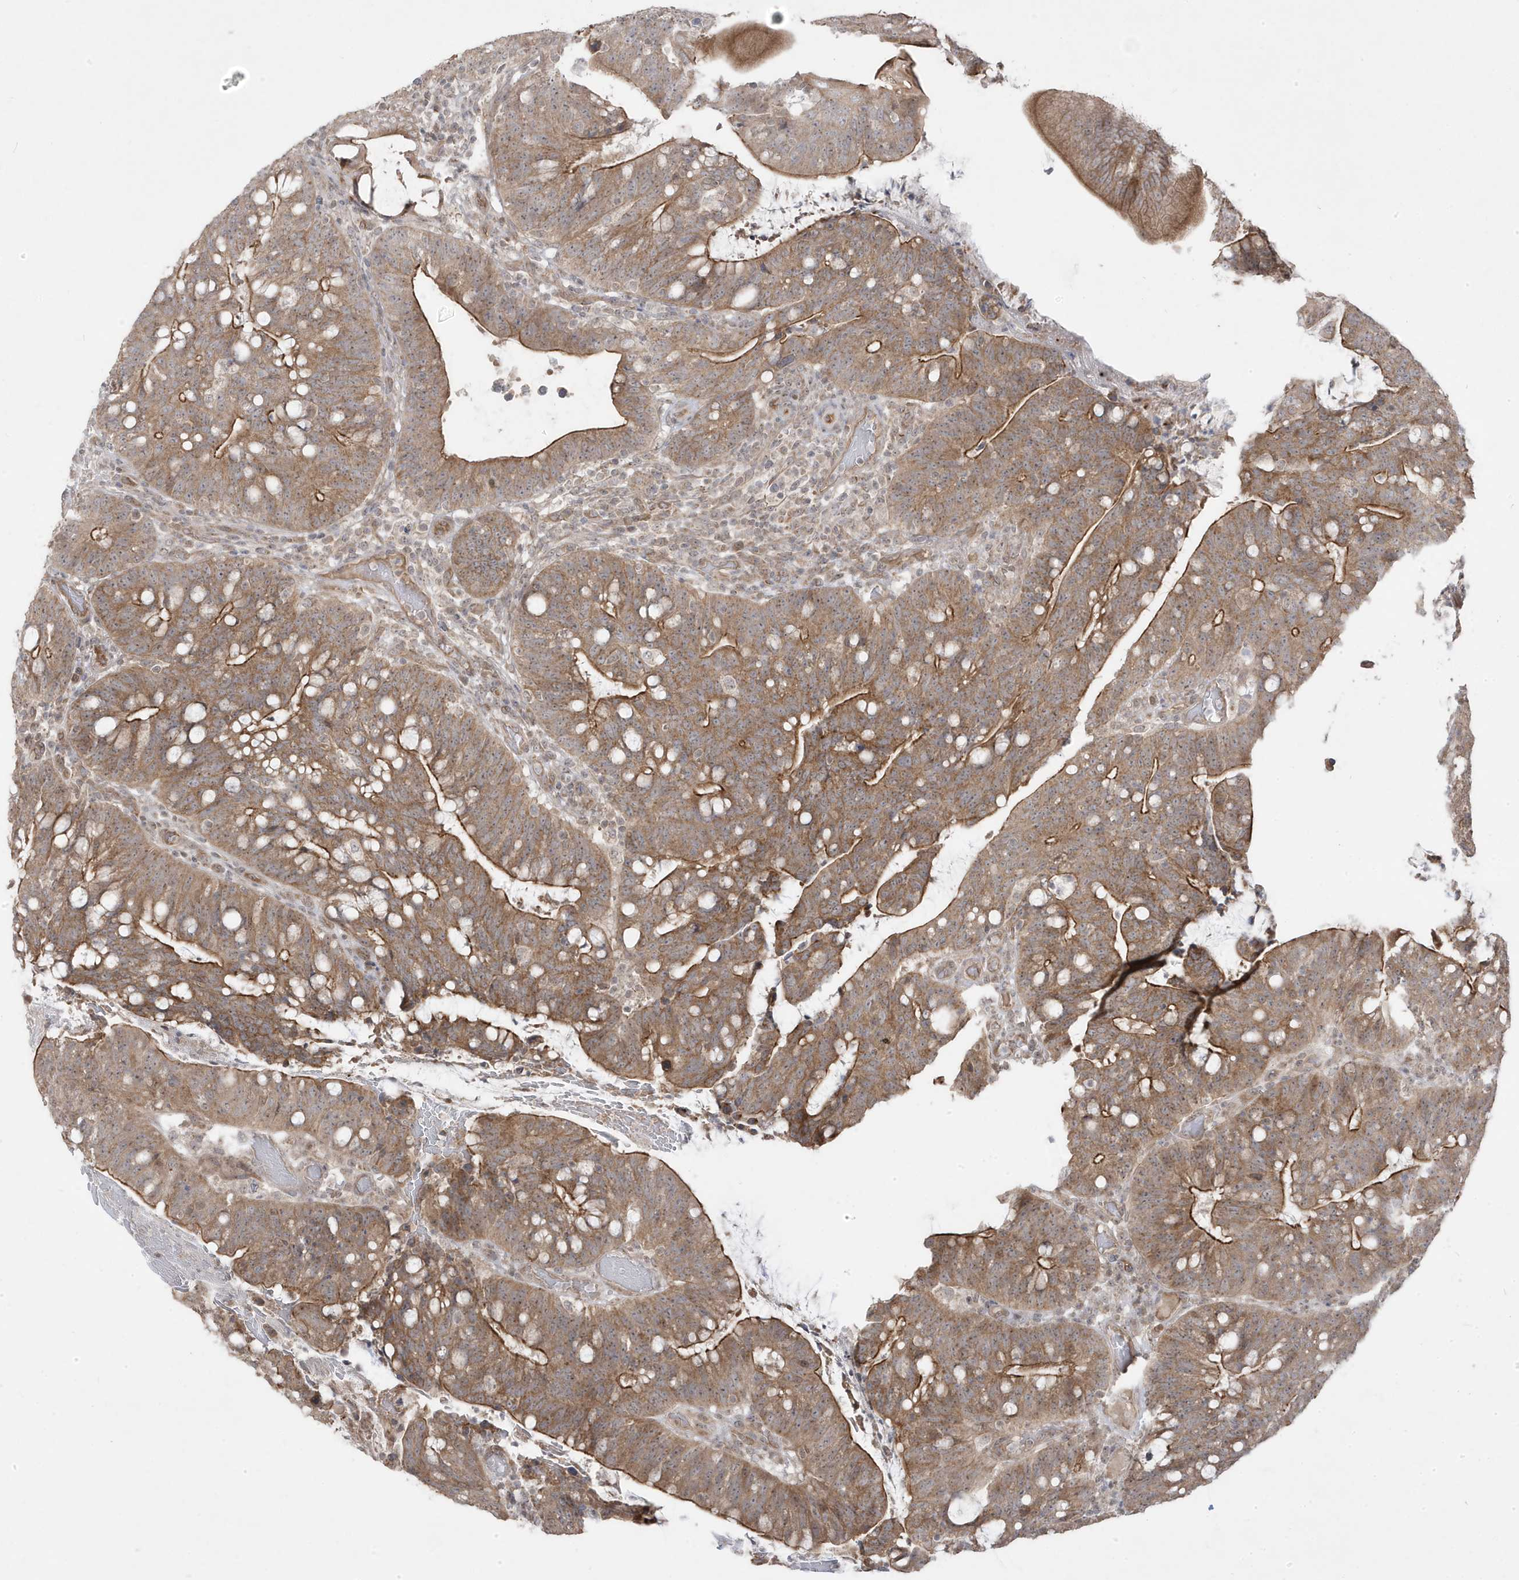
{"staining": {"intensity": "moderate", "quantity": ">75%", "location": "cytoplasmic/membranous"}, "tissue": "colorectal cancer", "cell_type": "Tumor cells", "image_type": "cancer", "snomed": [{"axis": "morphology", "description": "Adenocarcinoma, NOS"}, {"axis": "topography", "description": "Colon"}], "caption": "Immunohistochemistry (IHC) (DAB (3,3'-diaminobenzidine)) staining of colorectal cancer (adenocarcinoma) demonstrates moderate cytoplasmic/membranous protein positivity in about >75% of tumor cells.", "gene": "DNAJC12", "patient": {"sex": "female", "age": 66}}